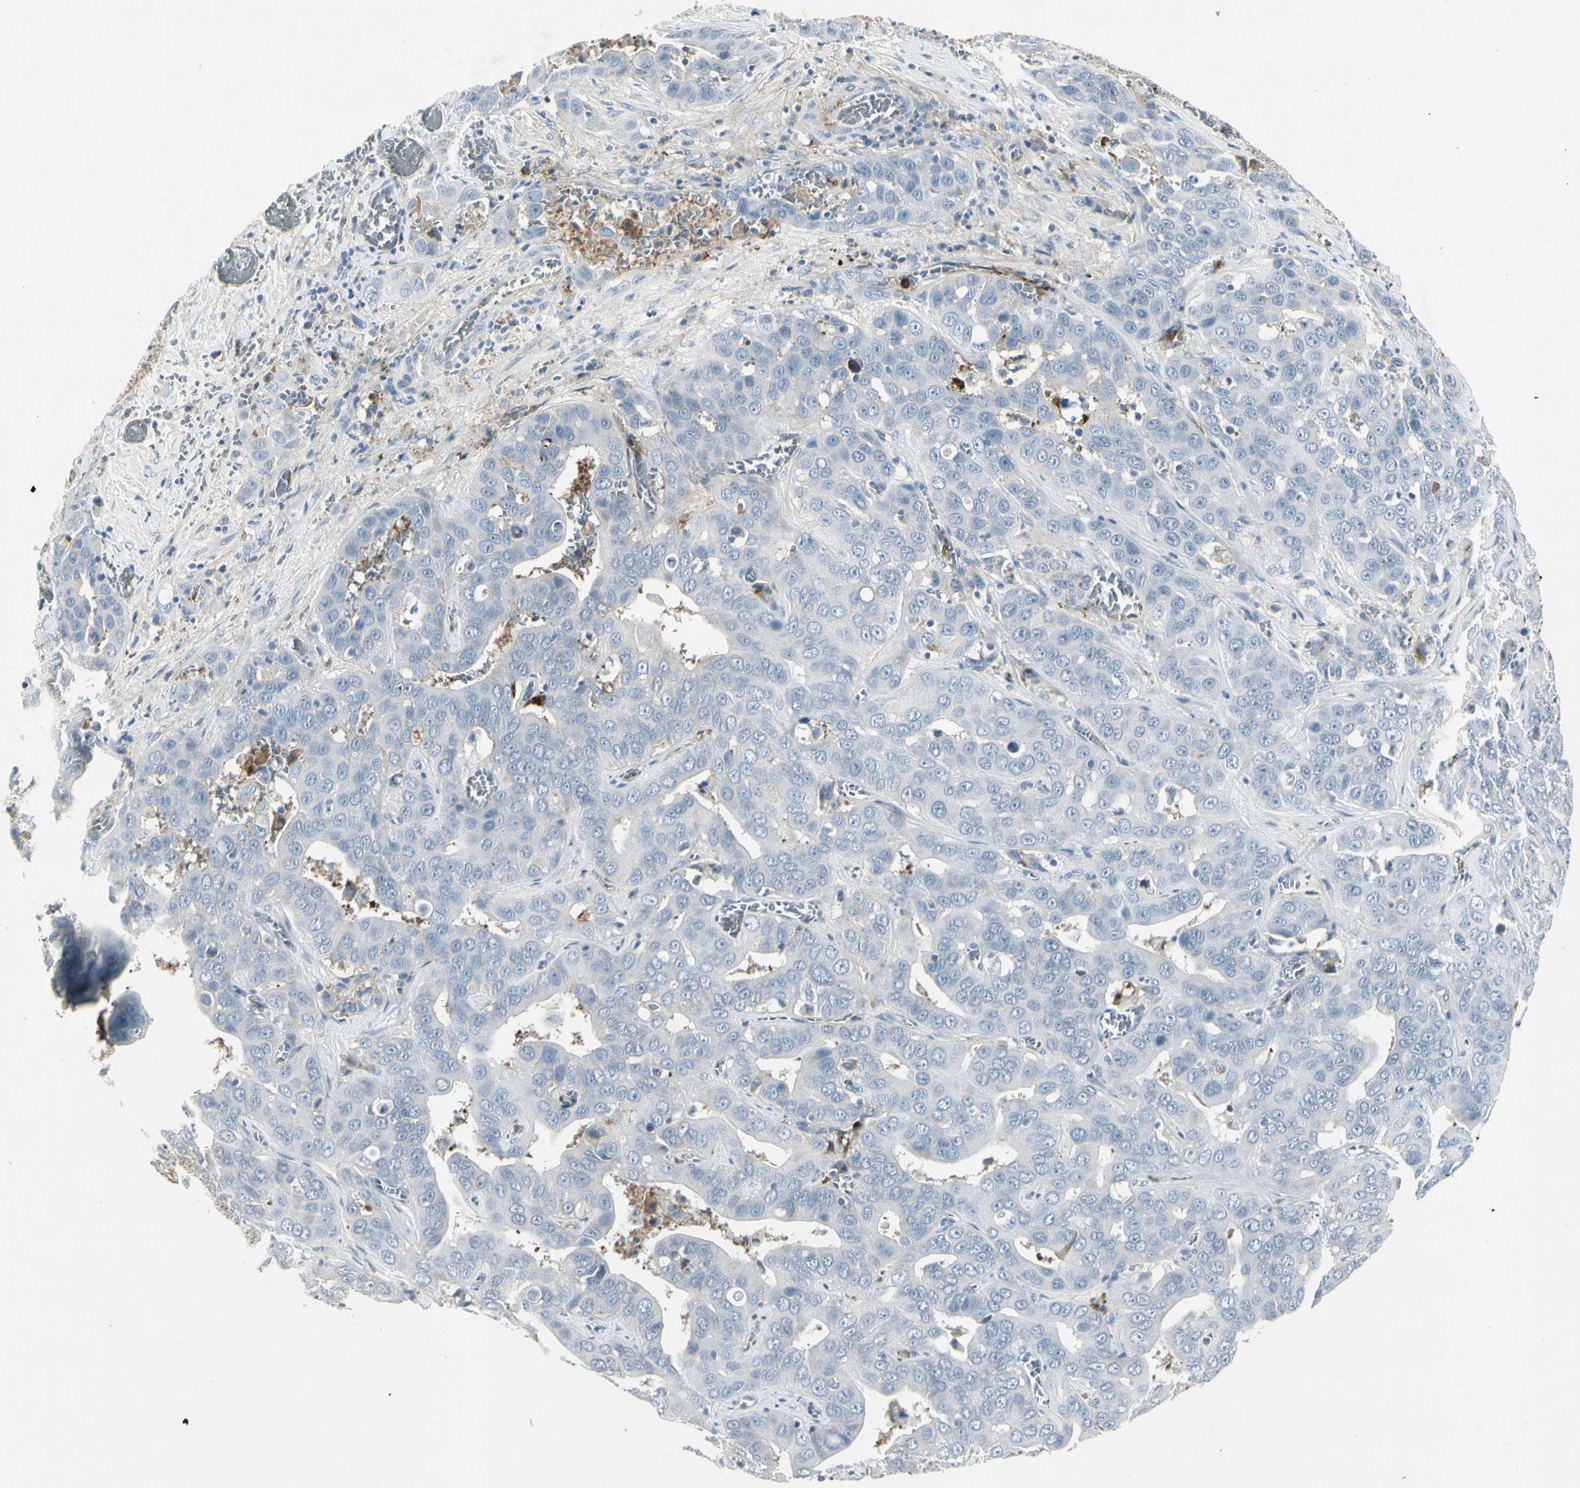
{"staining": {"intensity": "negative", "quantity": "none", "location": "none"}, "tissue": "liver cancer", "cell_type": "Tumor cells", "image_type": "cancer", "snomed": [{"axis": "morphology", "description": "Cholangiocarcinoma"}, {"axis": "topography", "description": "Liver"}], "caption": "The IHC micrograph has no significant positivity in tumor cells of liver cancer tissue. (Stains: DAB (3,3'-diaminobenzidine) IHC with hematoxylin counter stain, Microscopy: brightfield microscopy at high magnification).", "gene": "IGHM", "patient": {"sex": "female", "age": 52}}